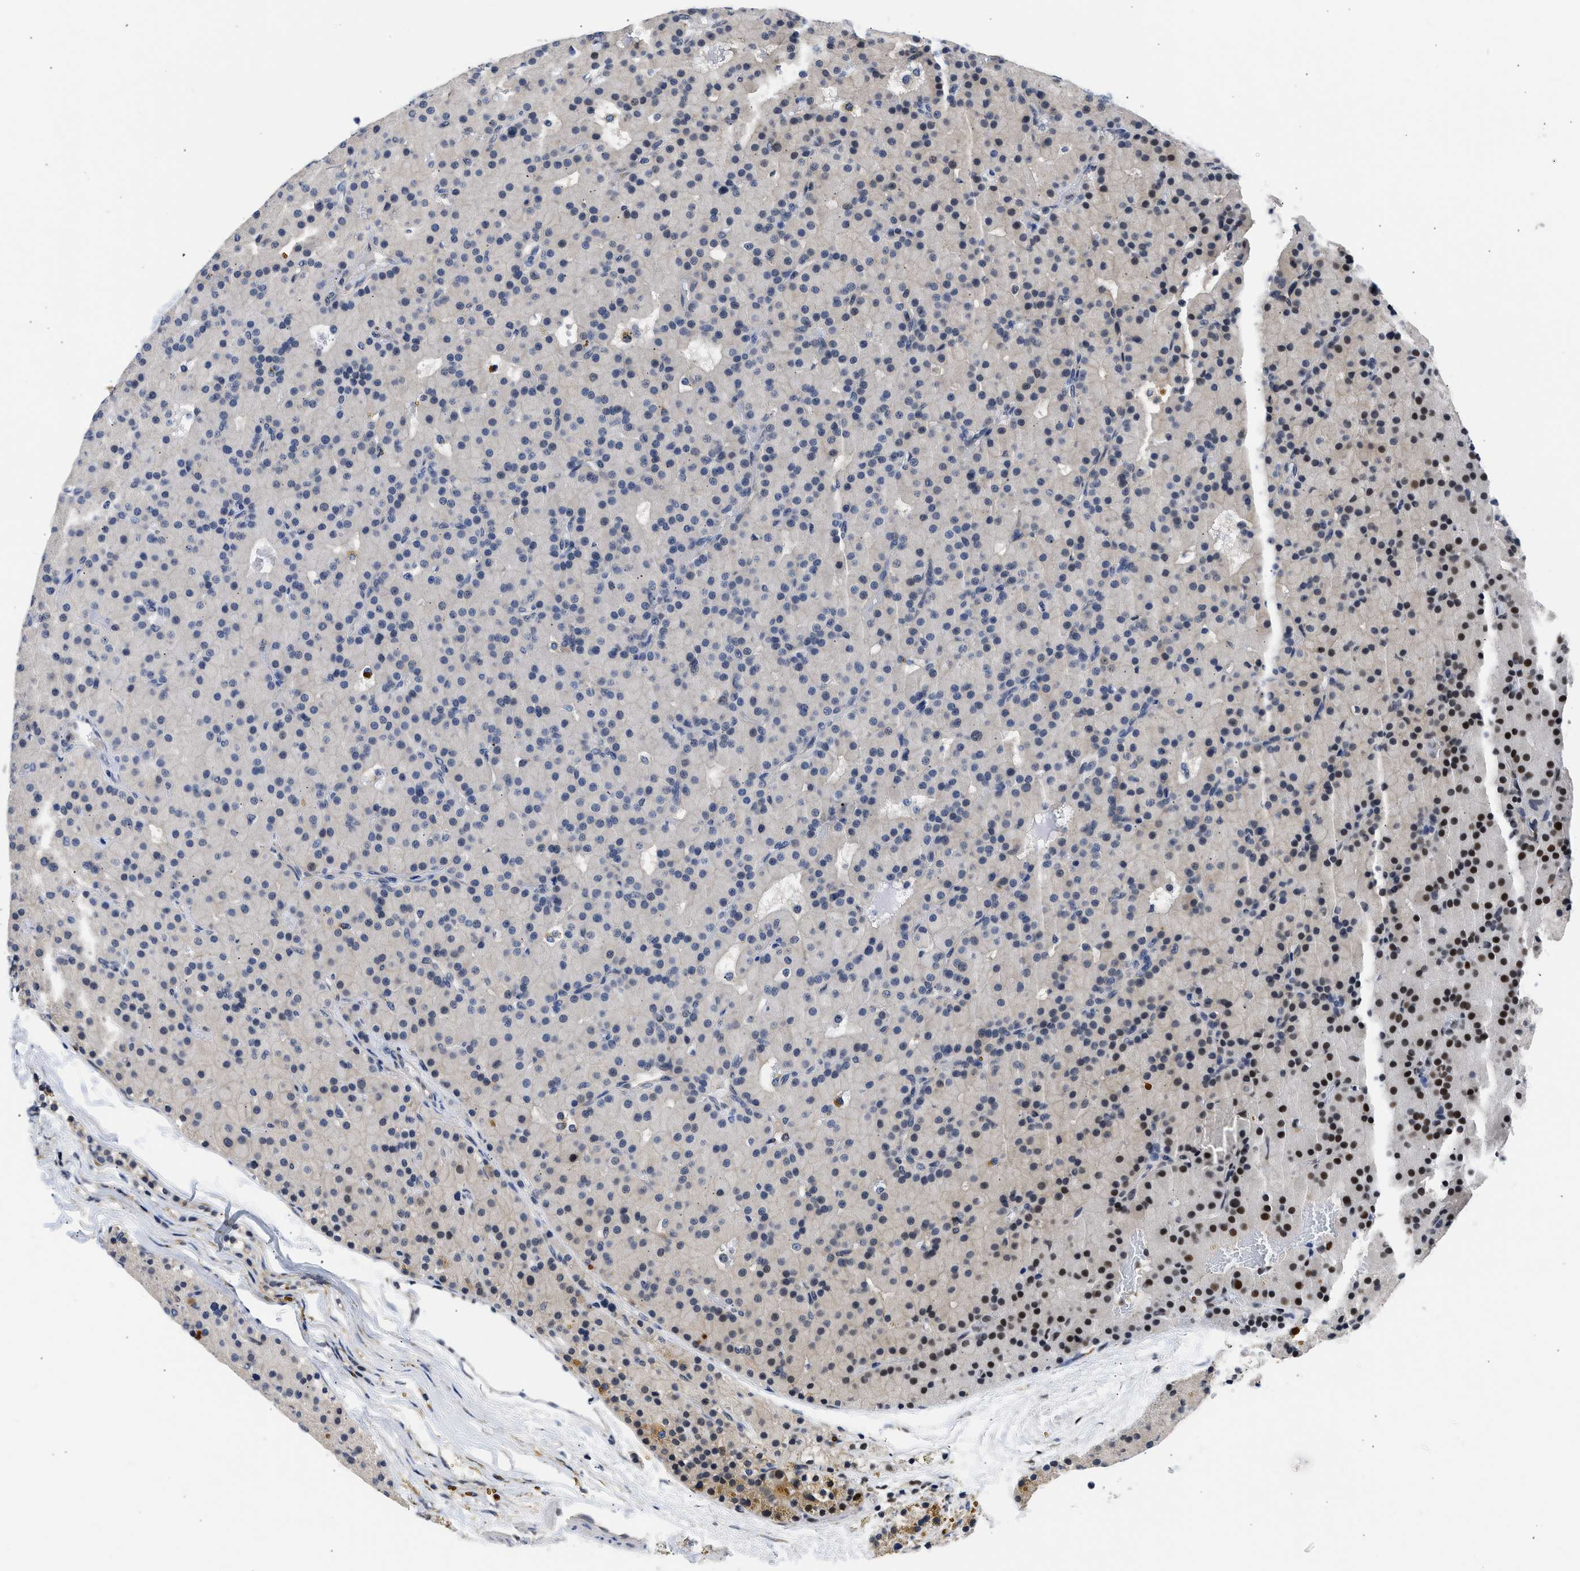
{"staining": {"intensity": "strong", "quantity": "<25%", "location": "nuclear"}, "tissue": "parathyroid gland", "cell_type": "Glandular cells", "image_type": "normal", "snomed": [{"axis": "morphology", "description": "Normal tissue, NOS"}, {"axis": "morphology", "description": "Adenoma, NOS"}, {"axis": "topography", "description": "Parathyroid gland"}], "caption": "DAB immunohistochemical staining of normal parathyroid gland displays strong nuclear protein positivity in about <25% of glandular cells. (IHC, brightfield microscopy, high magnification).", "gene": "XPO5", "patient": {"sex": "male", "age": 75}}